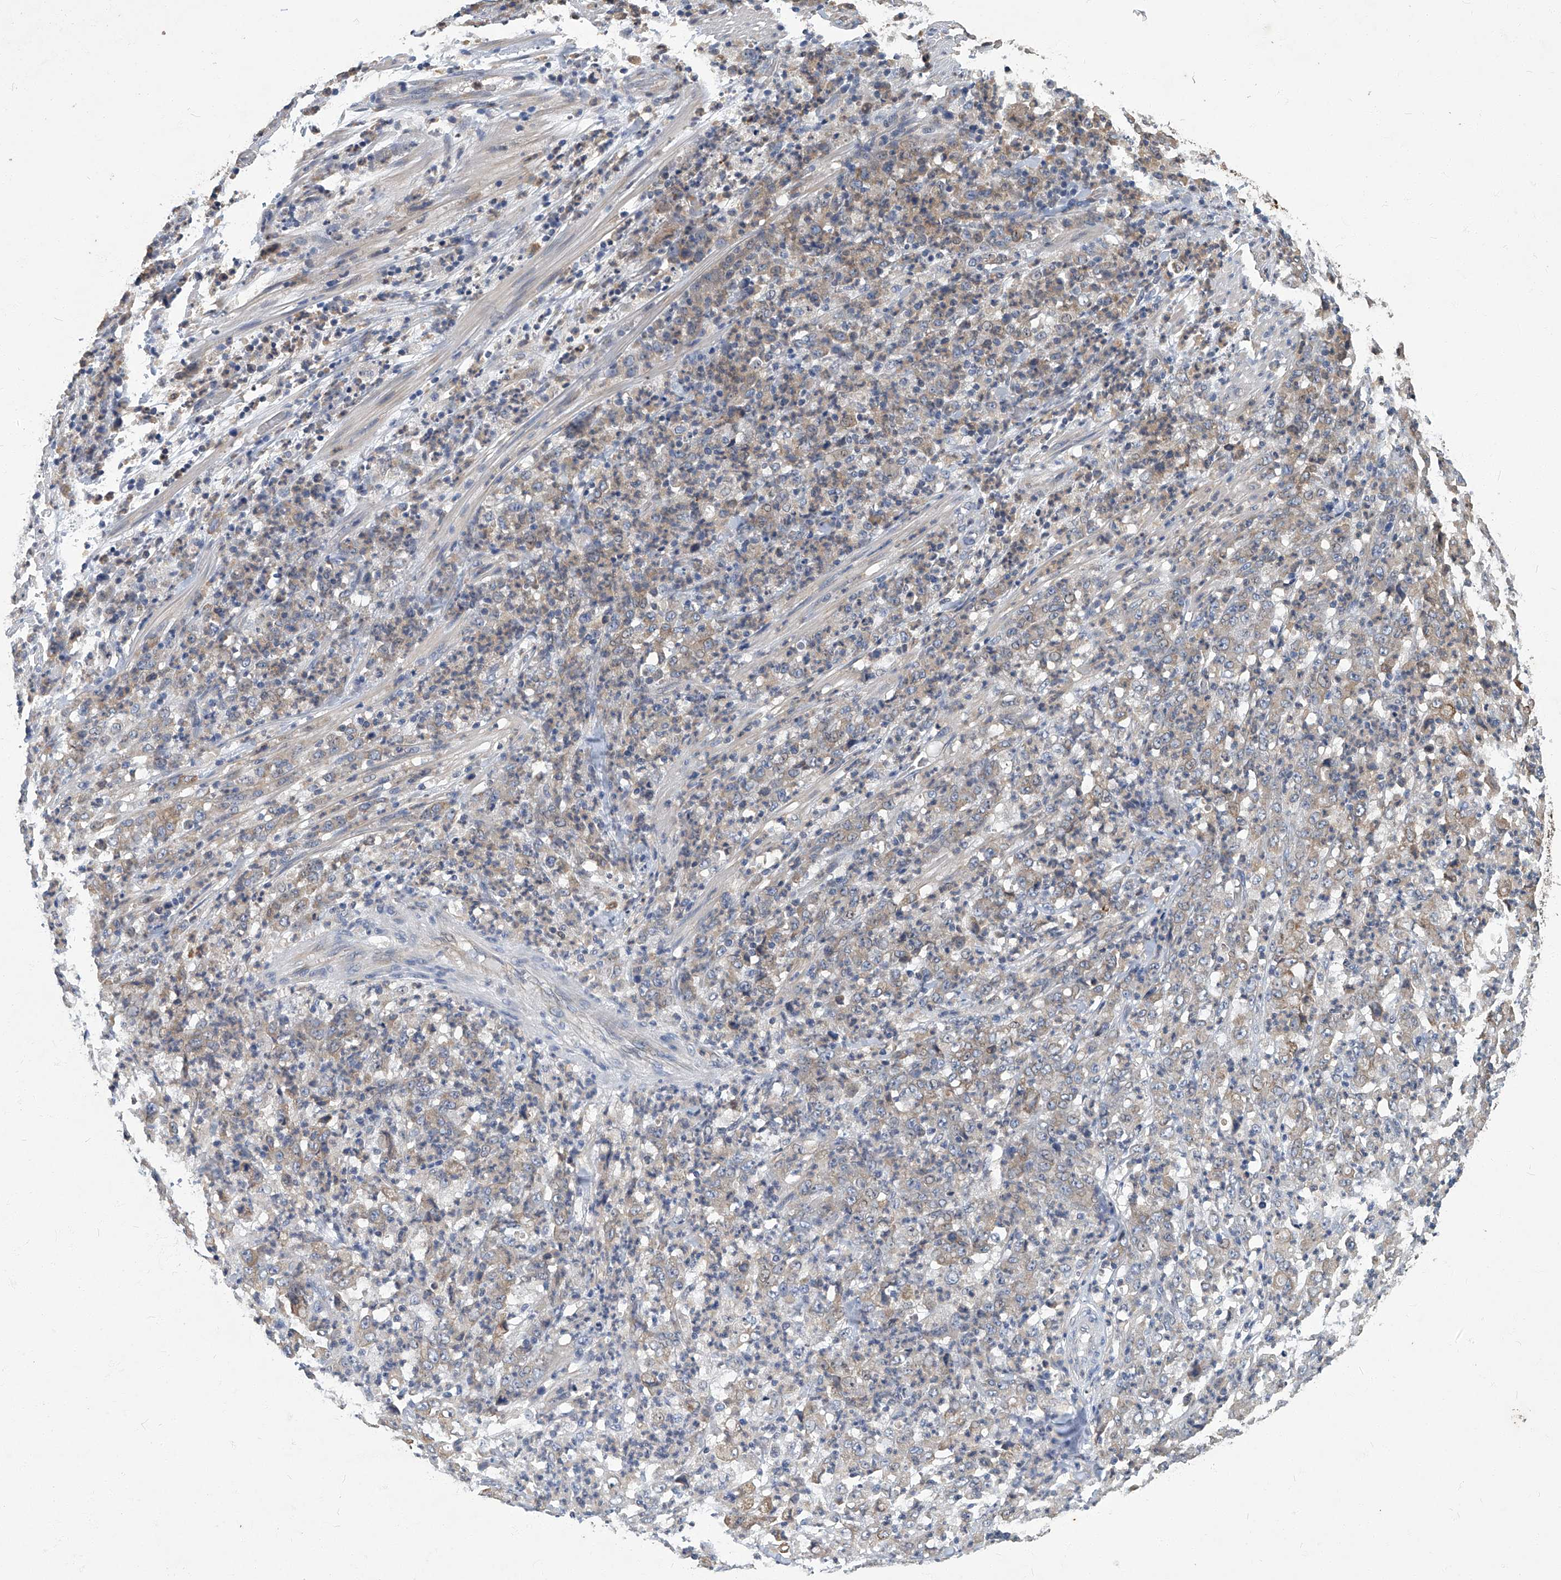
{"staining": {"intensity": "moderate", "quantity": "25%-75%", "location": "cytoplasmic/membranous"}, "tissue": "stomach cancer", "cell_type": "Tumor cells", "image_type": "cancer", "snomed": [{"axis": "morphology", "description": "Adenocarcinoma, NOS"}, {"axis": "topography", "description": "Stomach, lower"}], "caption": "IHC (DAB (3,3'-diaminobenzidine)) staining of stomach adenocarcinoma reveals moderate cytoplasmic/membranous protein positivity in about 25%-75% of tumor cells. The staining is performed using DAB brown chromogen to label protein expression. The nuclei are counter-stained blue using hematoxylin.", "gene": "TGFBR1", "patient": {"sex": "female", "age": 71}}